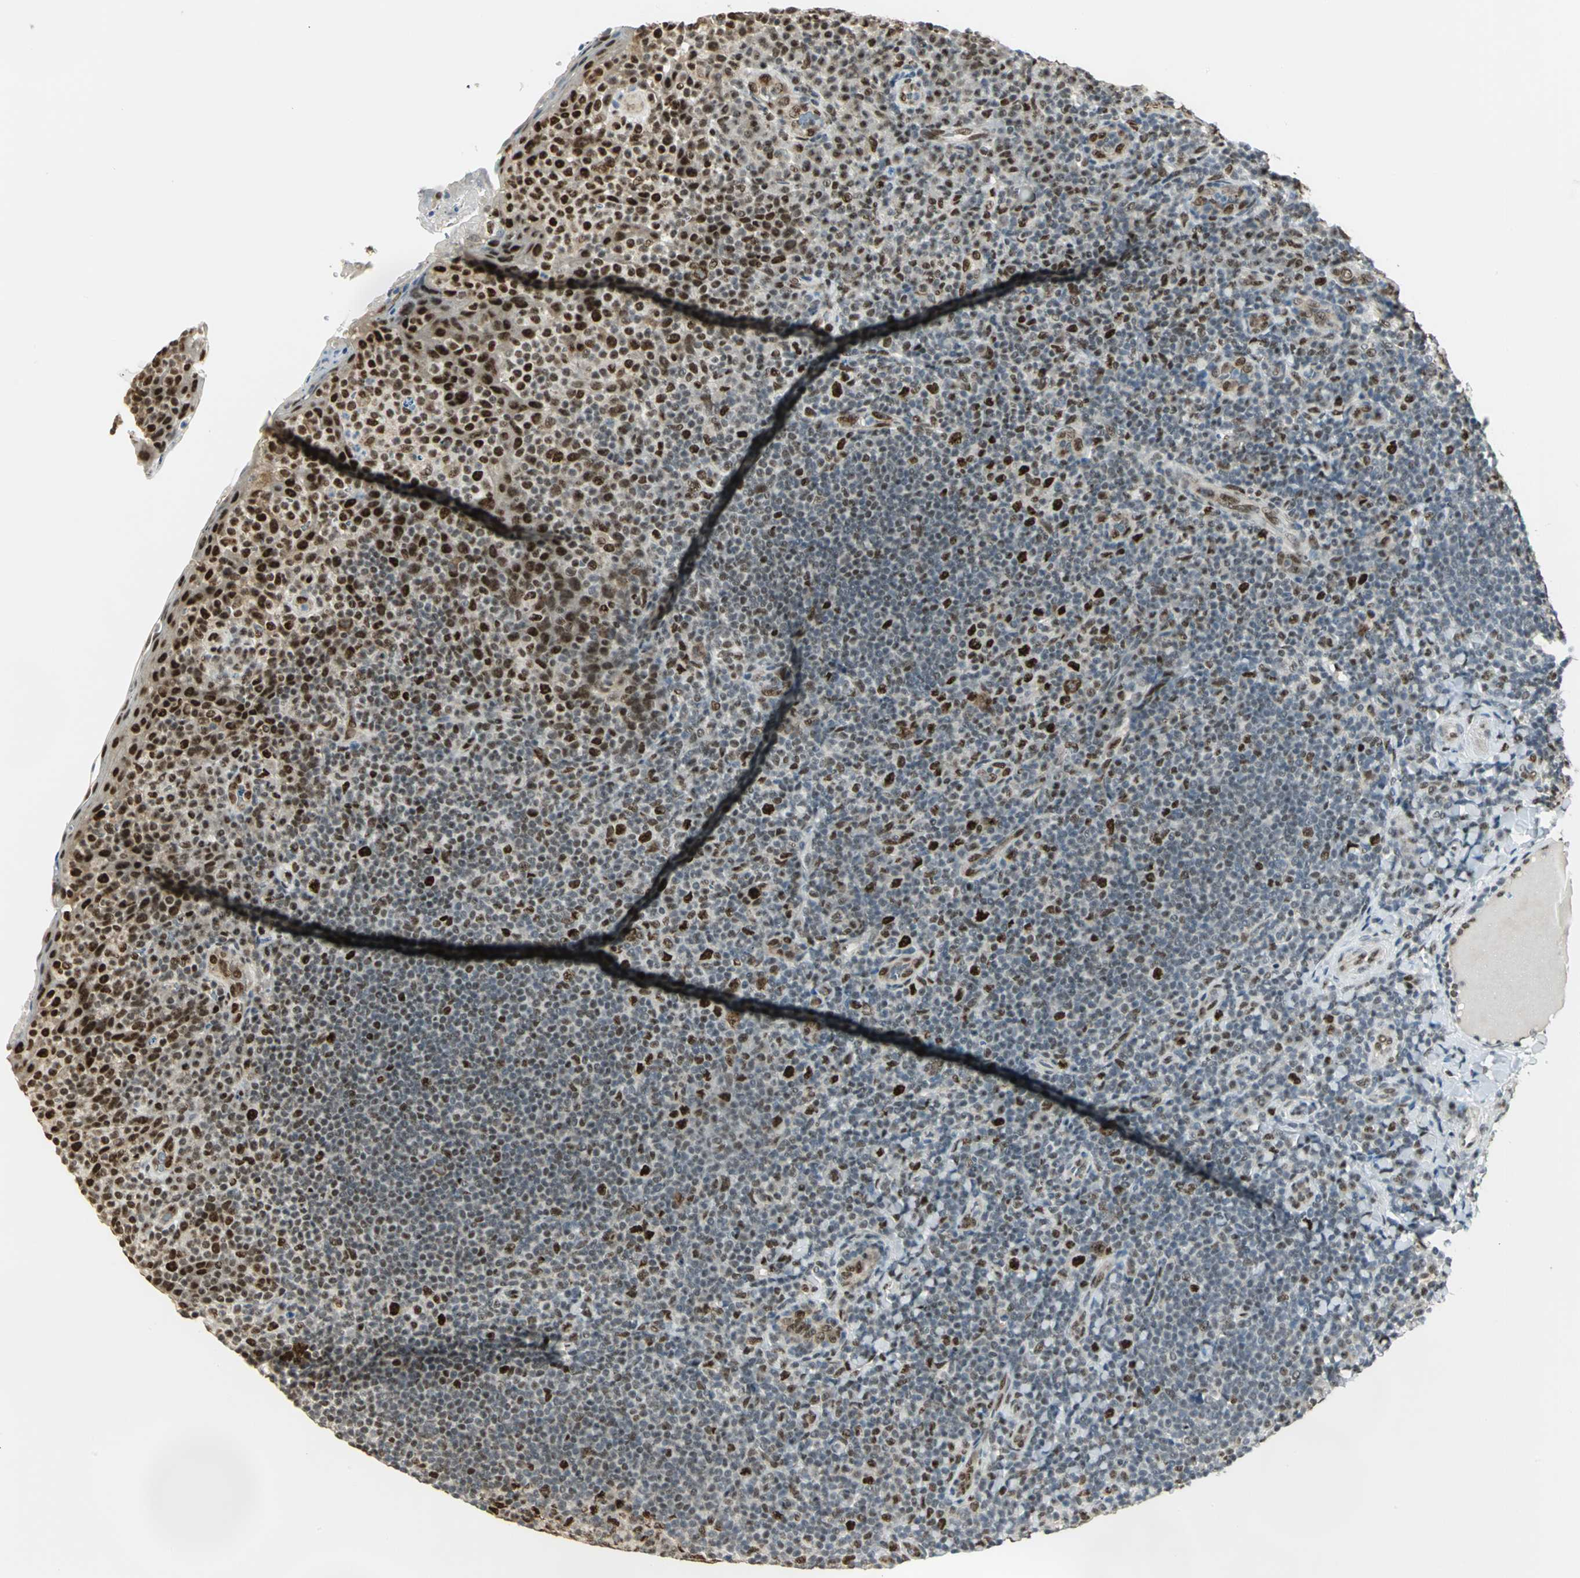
{"staining": {"intensity": "strong", "quantity": ">75%", "location": "nuclear"}, "tissue": "tonsil", "cell_type": "Germinal center cells", "image_type": "normal", "snomed": [{"axis": "morphology", "description": "Normal tissue, NOS"}, {"axis": "topography", "description": "Tonsil"}], "caption": "Protein staining shows strong nuclear expression in approximately >75% of germinal center cells in benign tonsil.", "gene": "DDX5", "patient": {"sex": "male", "age": 17}}